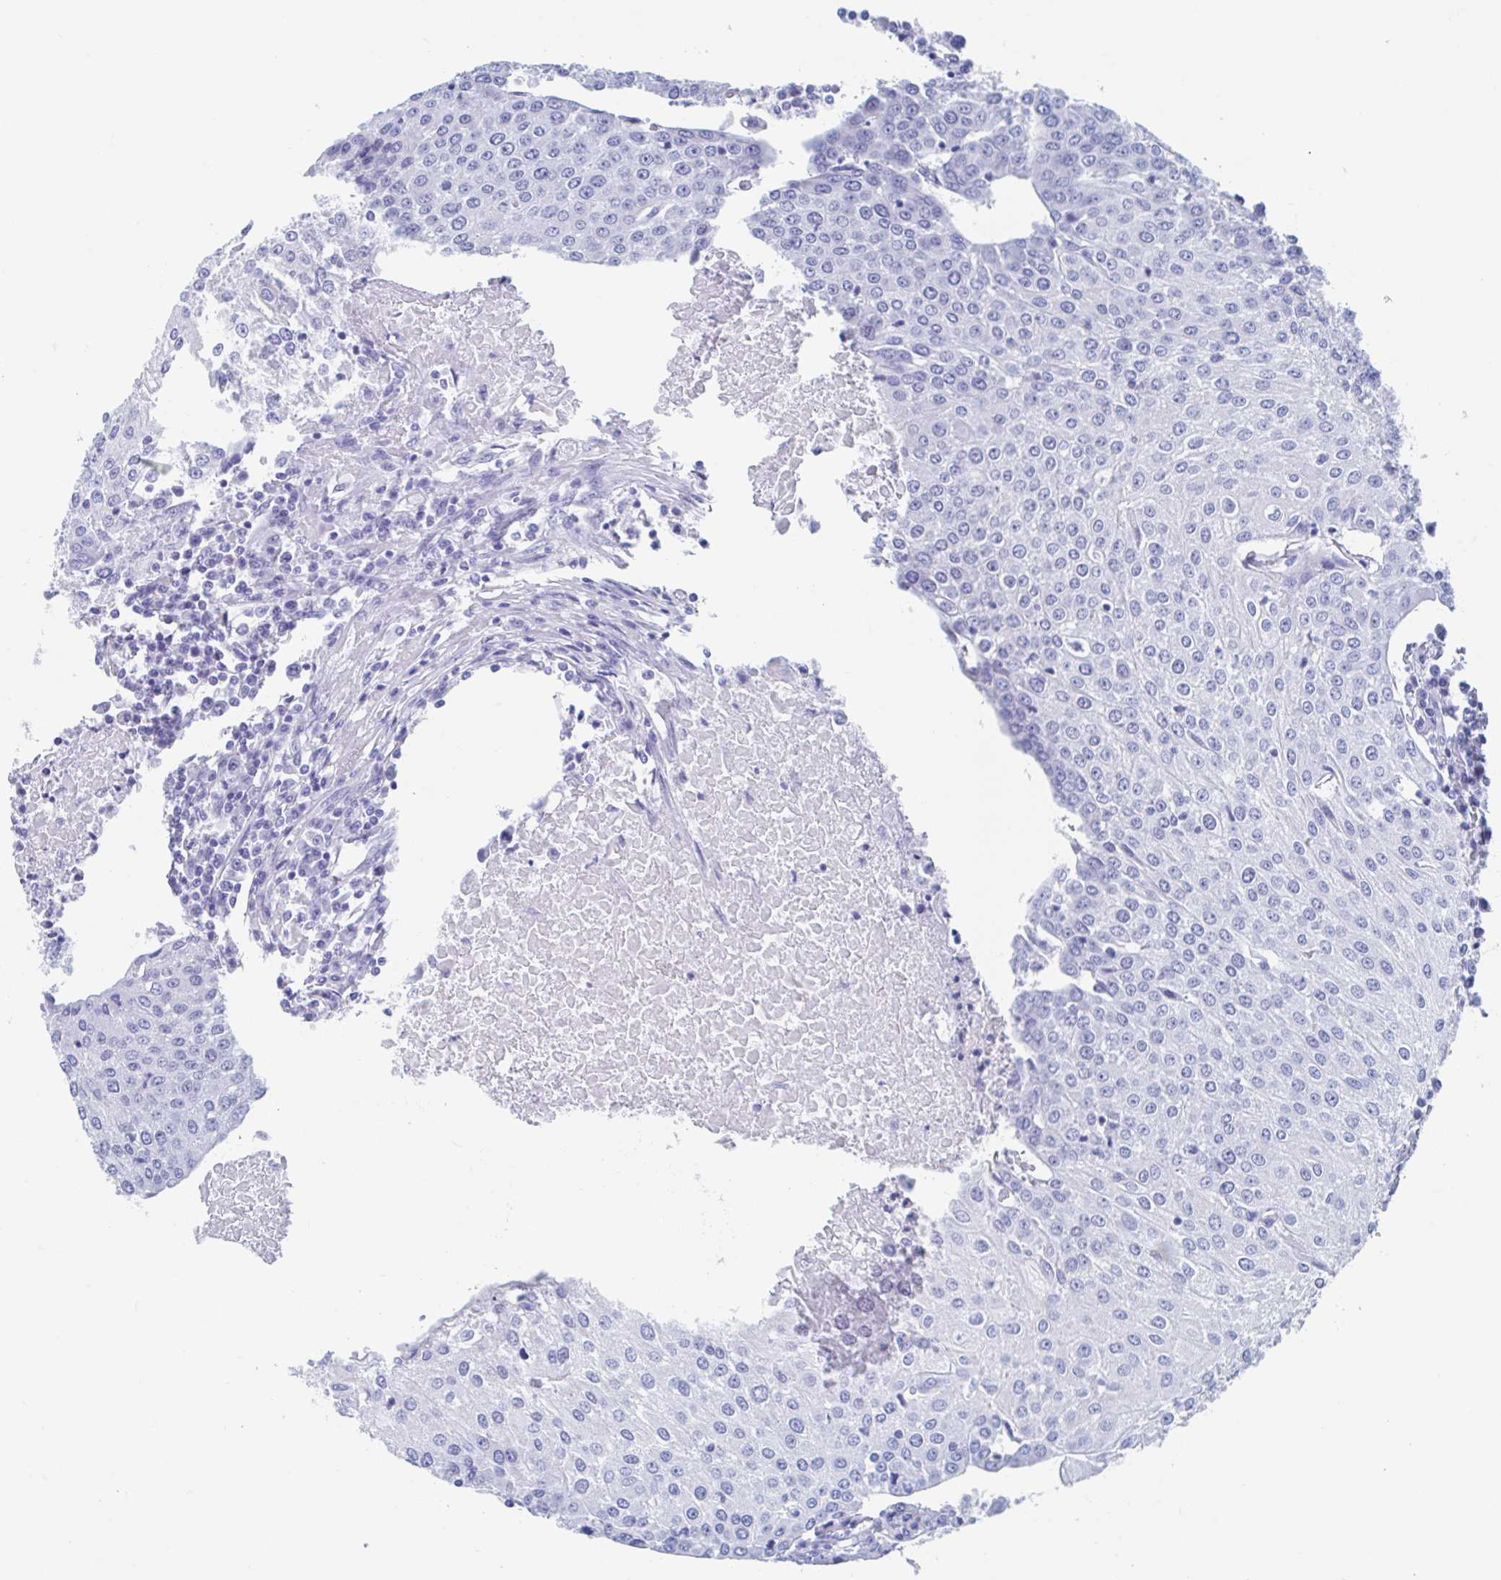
{"staining": {"intensity": "negative", "quantity": "none", "location": "none"}, "tissue": "urothelial cancer", "cell_type": "Tumor cells", "image_type": "cancer", "snomed": [{"axis": "morphology", "description": "Urothelial carcinoma, High grade"}, {"axis": "topography", "description": "Urinary bladder"}], "caption": "Immunohistochemistry image of neoplastic tissue: urothelial cancer stained with DAB (3,3'-diaminobenzidine) shows no significant protein positivity in tumor cells.", "gene": "HDGFL1", "patient": {"sex": "female", "age": 85}}